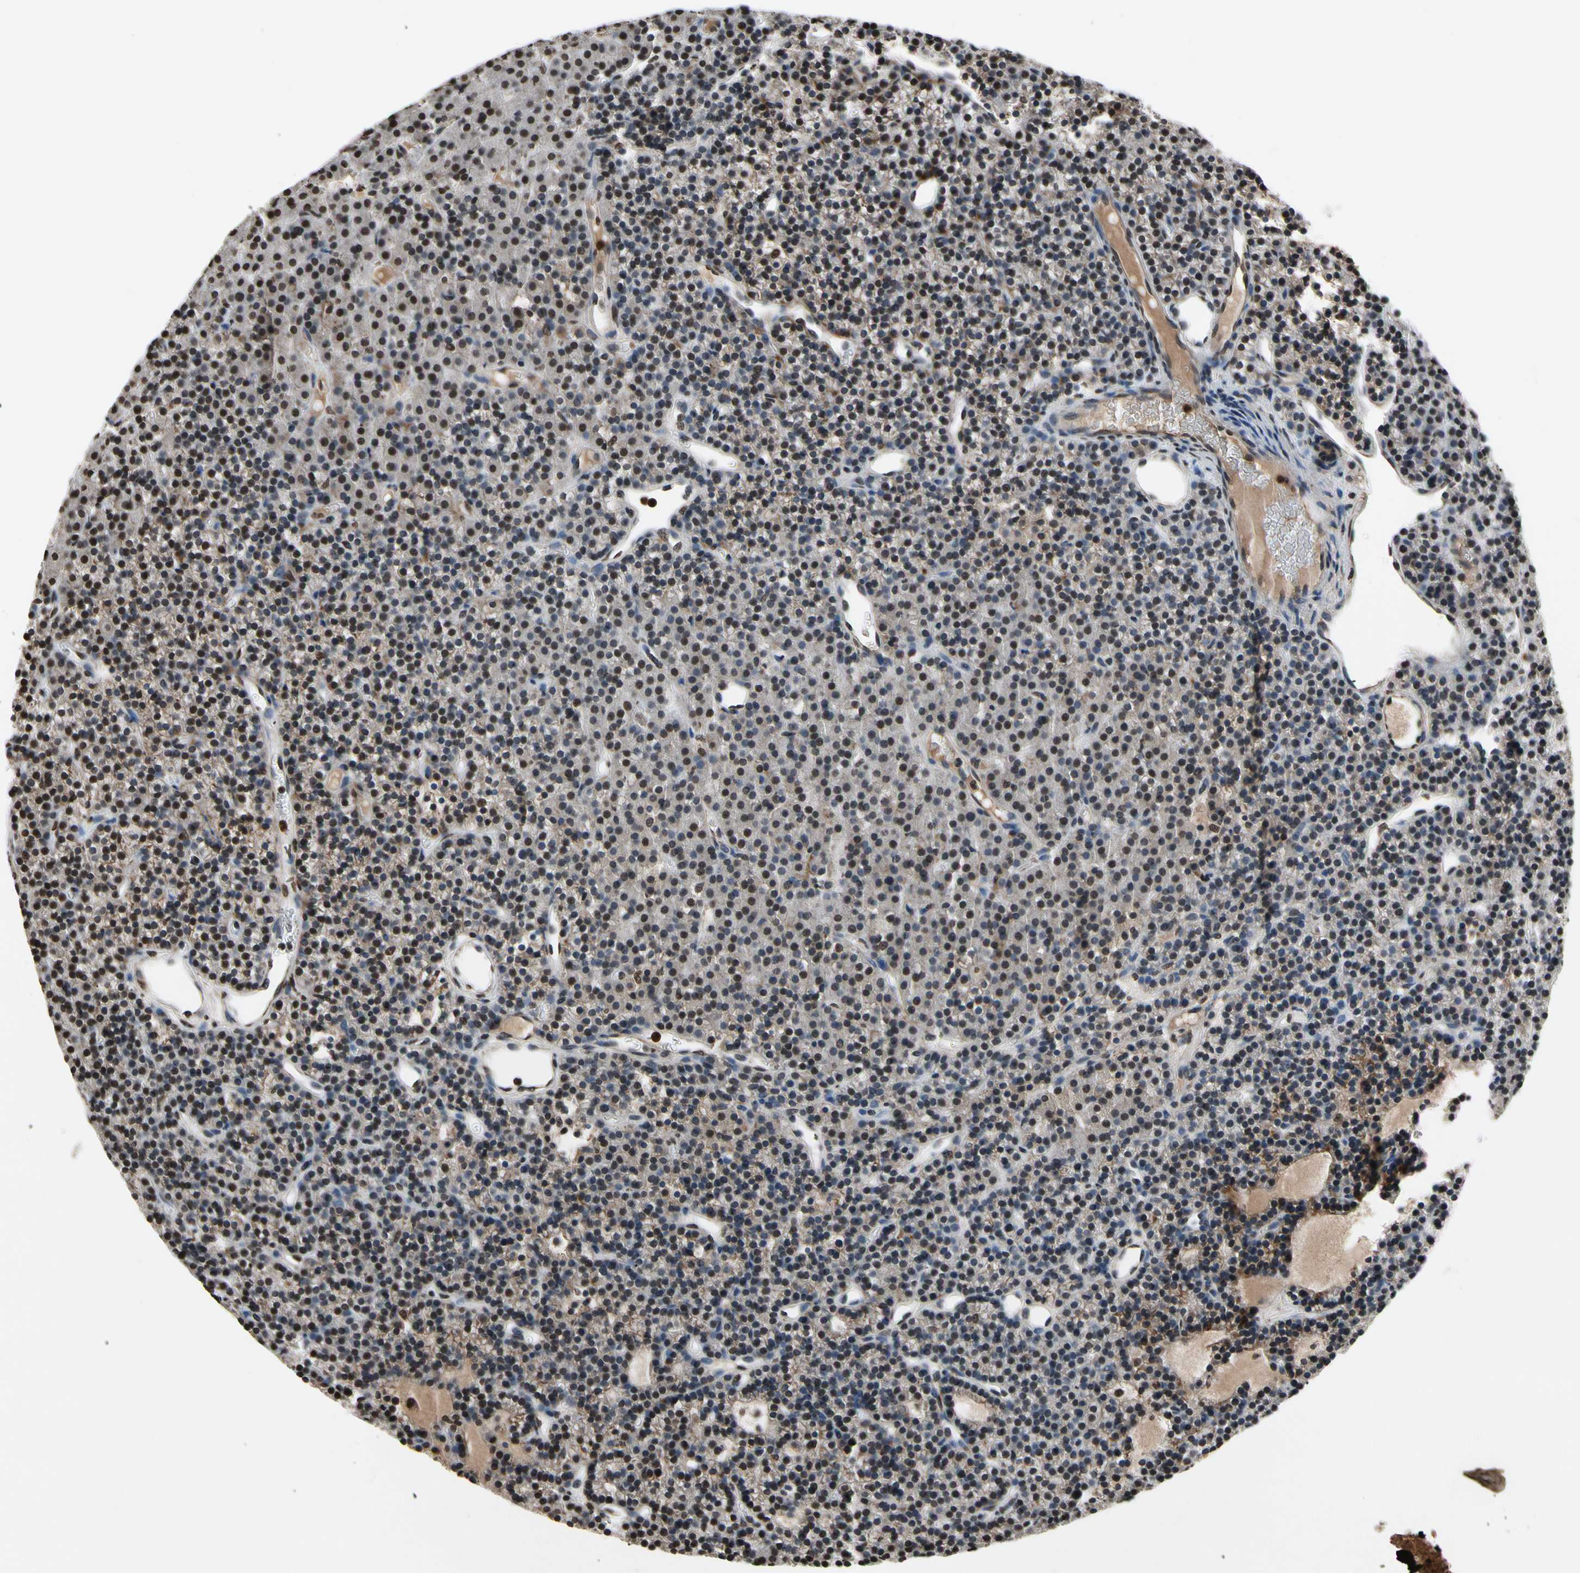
{"staining": {"intensity": "strong", "quantity": ">75%", "location": "nuclear"}, "tissue": "parathyroid gland", "cell_type": "Glandular cells", "image_type": "normal", "snomed": [{"axis": "morphology", "description": "Normal tissue, NOS"}, {"axis": "morphology", "description": "Hyperplasia, NOS"}, {"axis": "topography", "description": "Parathyroid gland"}], "caption": "Parathyroid gland stained with DAB (3,3'-diaminobenzidine) immunohistochemistry (IHC) displays high levels of strong nuclear positivity in about >75% of glandular cells. The staining was performed using DAB, with brown indicating positive protein expression. Nuclei are stained blue with hematoxylin.", "gene": "HIPK2", "patient": {"sex": "male", "age": 44}}